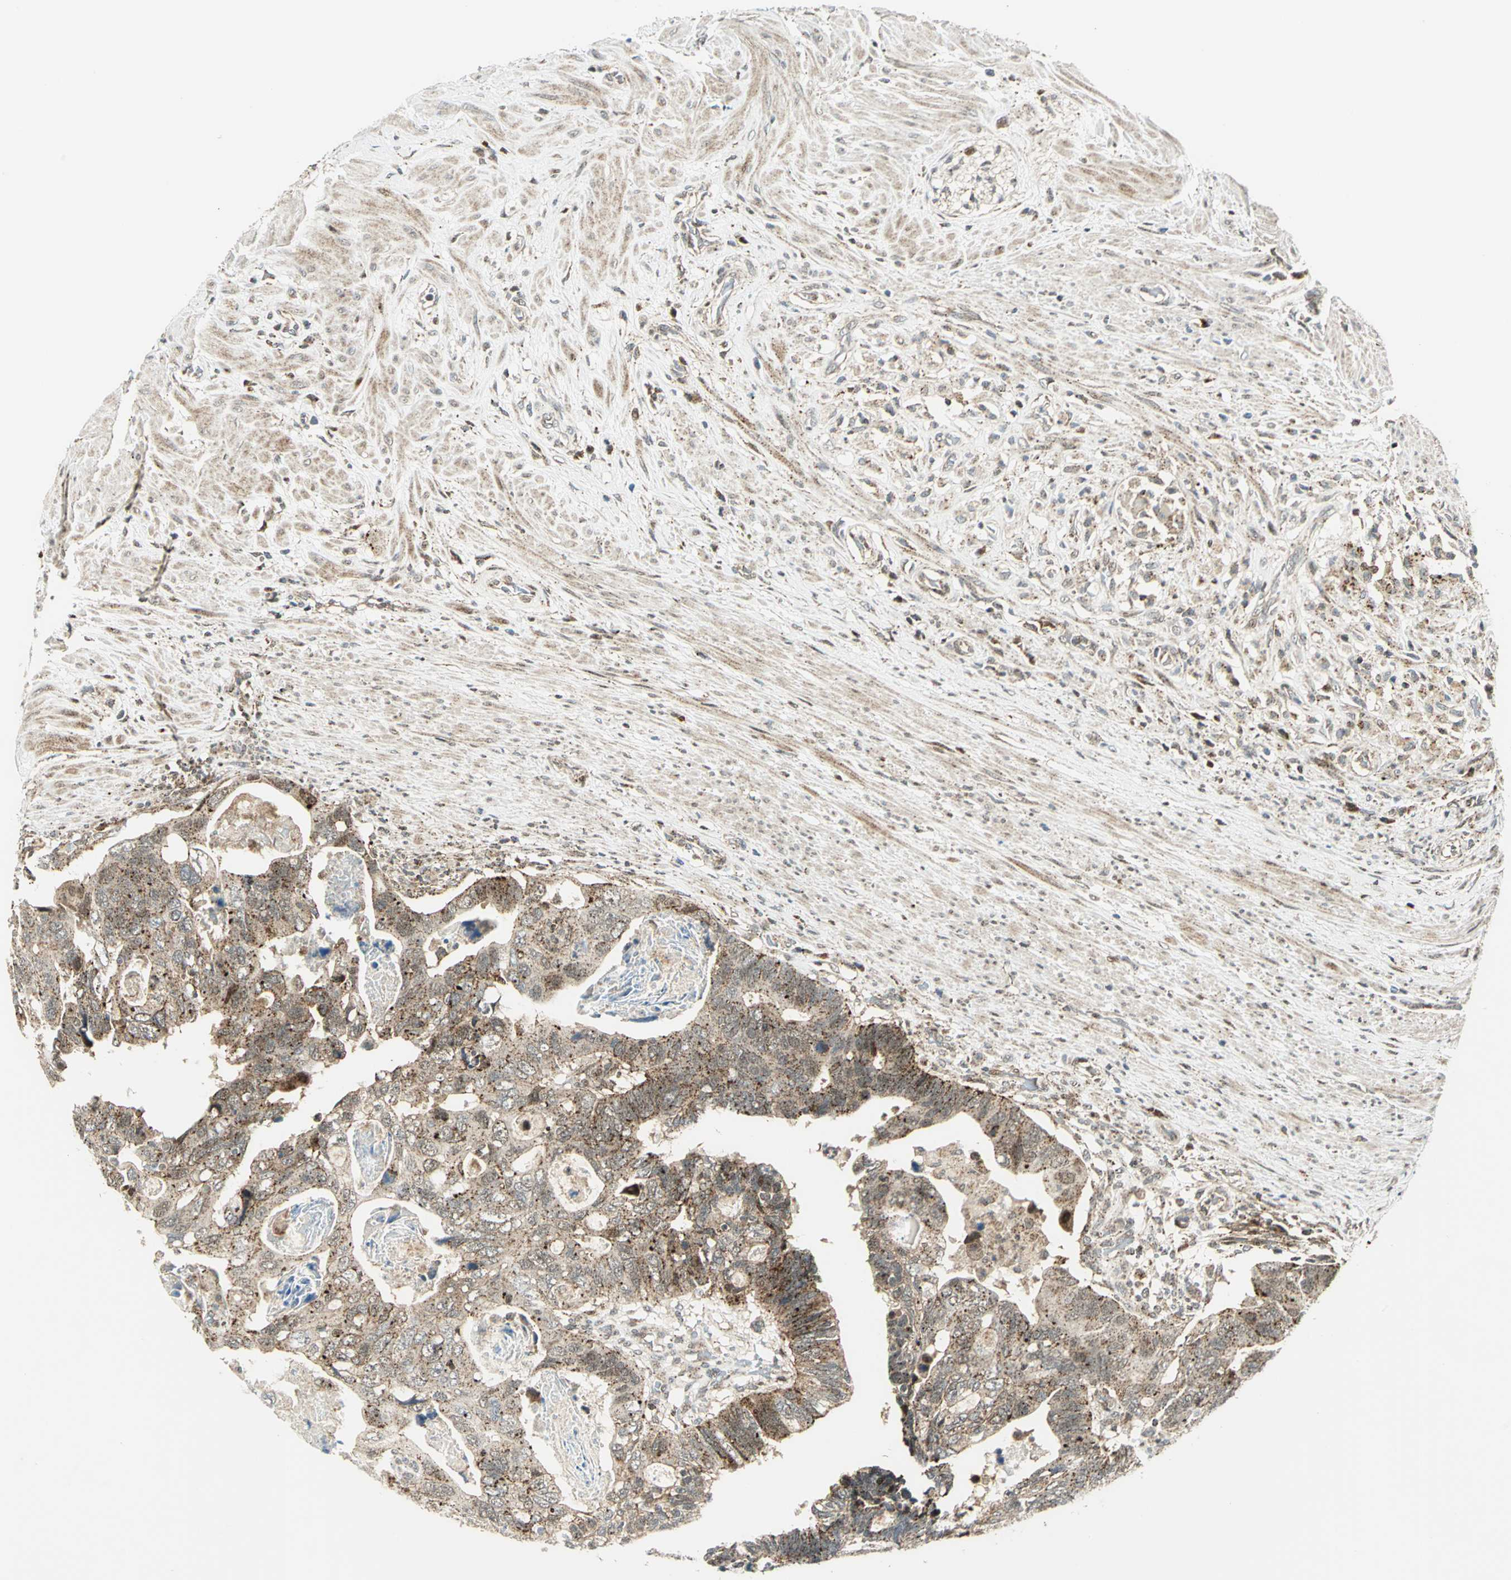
{"staining": {"intensity": "strong", "quantity": ">75%", "location": "cytoplasmic/membranous"}, "tissue": "colorectal cancer", "cell_type": "Tumor cells", "image_type": "cancer", "snomed": [{"axis": "morphology", "description": "Adenocarcinoma, NOS"}, {"axis": "topography", "description": "Rectum"}], "caption": "The photomicrograph displays immunohistochemical staining of colorectal adenocarcinoma. There is strong cytoplasmic/membranous positivity is appreciated in about >75% of tumor cells. Nuclei are stained in blue.", "gene": "ATP6V1A", "patient": {"sex": "male", "age": 53}}